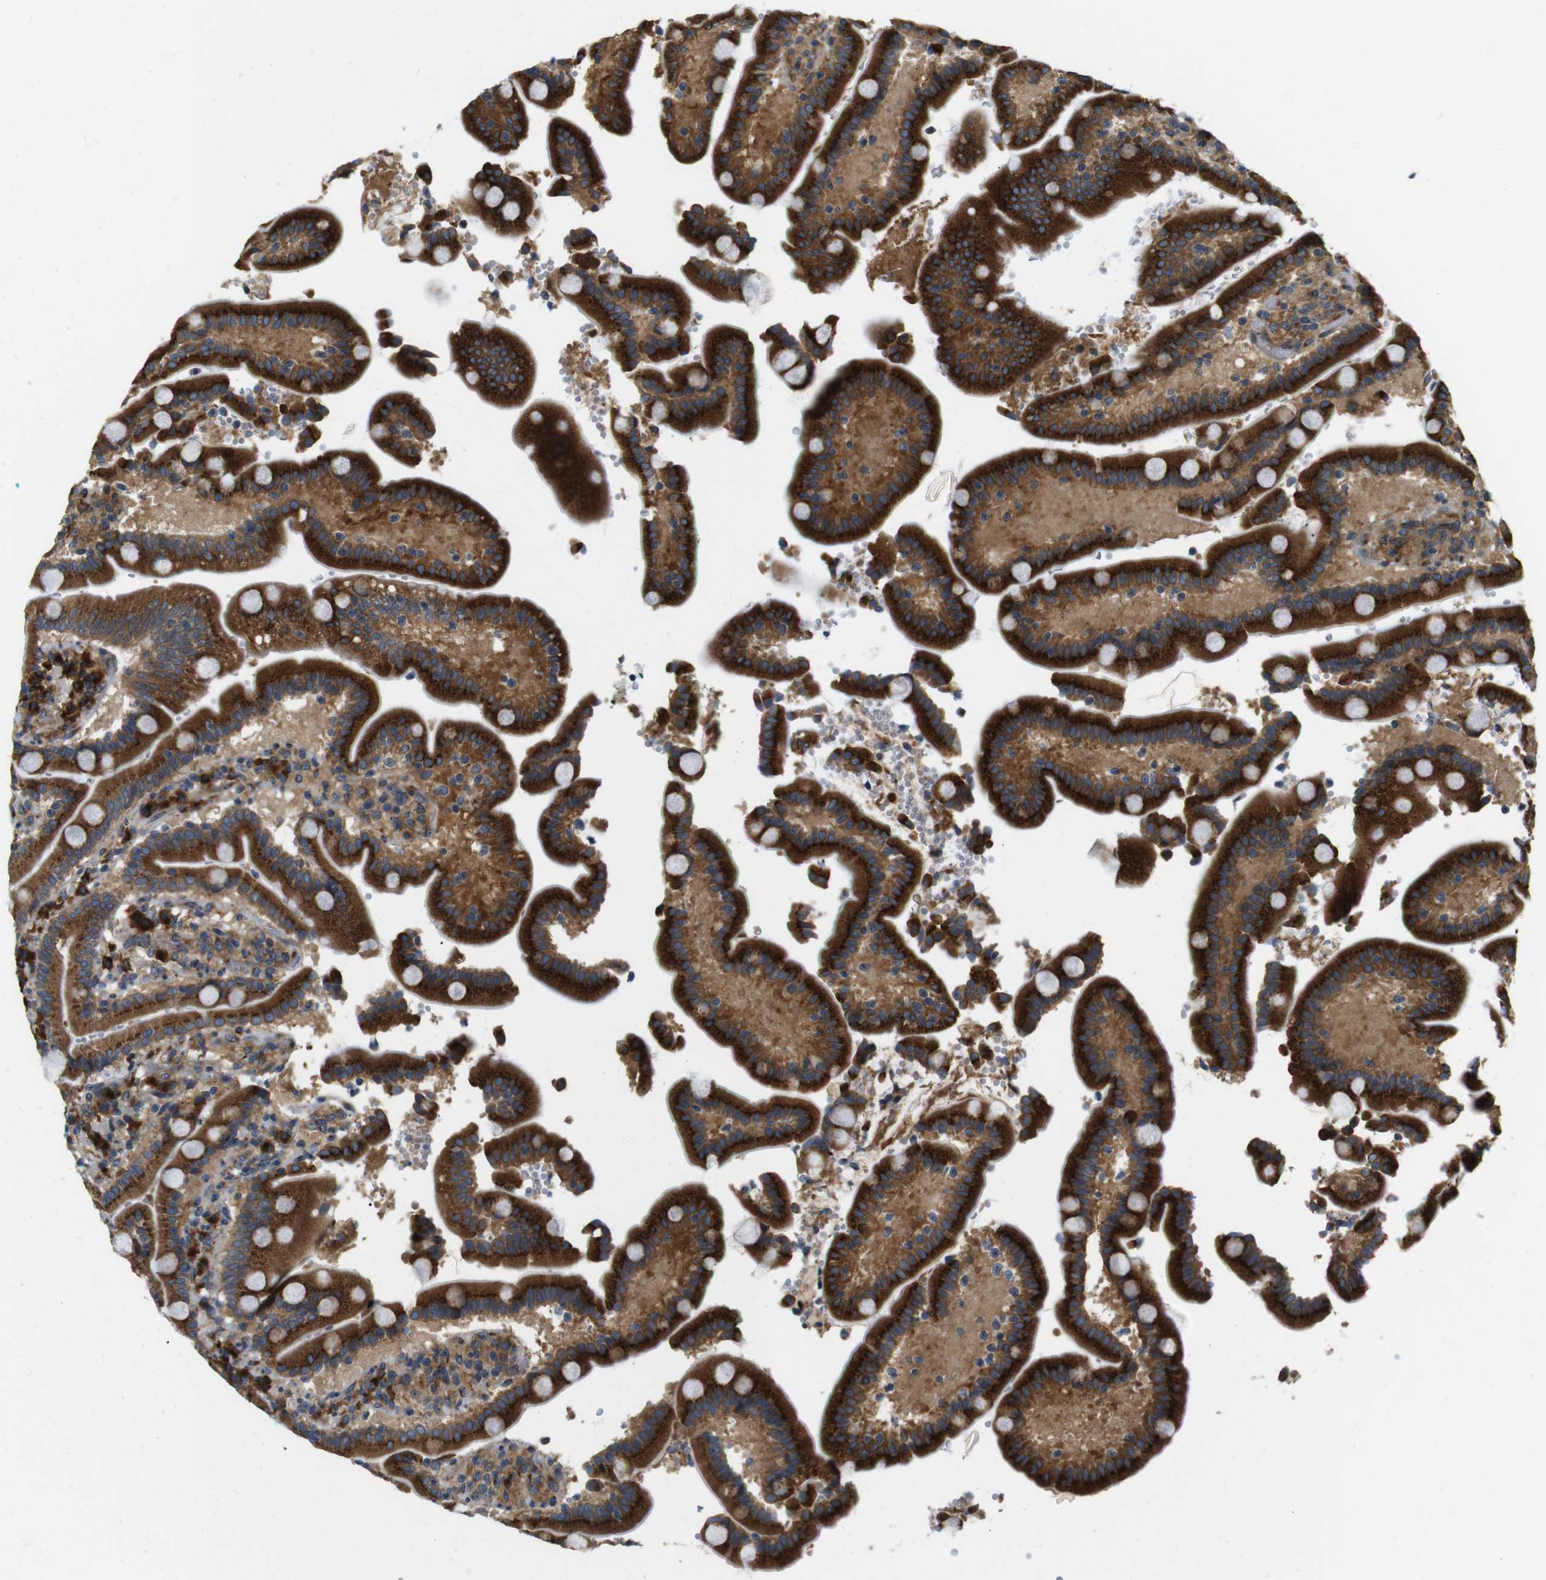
{"staining": {"intensity": "strong", "quantity": ">75%", "location": "cytoplasmic/membranous"}, "tissue": "duodenum", "cell_type": "Glandular cells", "image_type": "normal", "snomed": [{"axis": "morphology", "description": "Normal tissue, NOS"}, {"axis": "topography", "description": "Small intestine, NOS"}], "caption": "Human duodenum stained with a brown dye reveals strong cytoplasmic/membranous positive positivity in about >75% of glandular cells.", "gene": "TMEM143", "patient": {"sex": "female", "age": 71}}